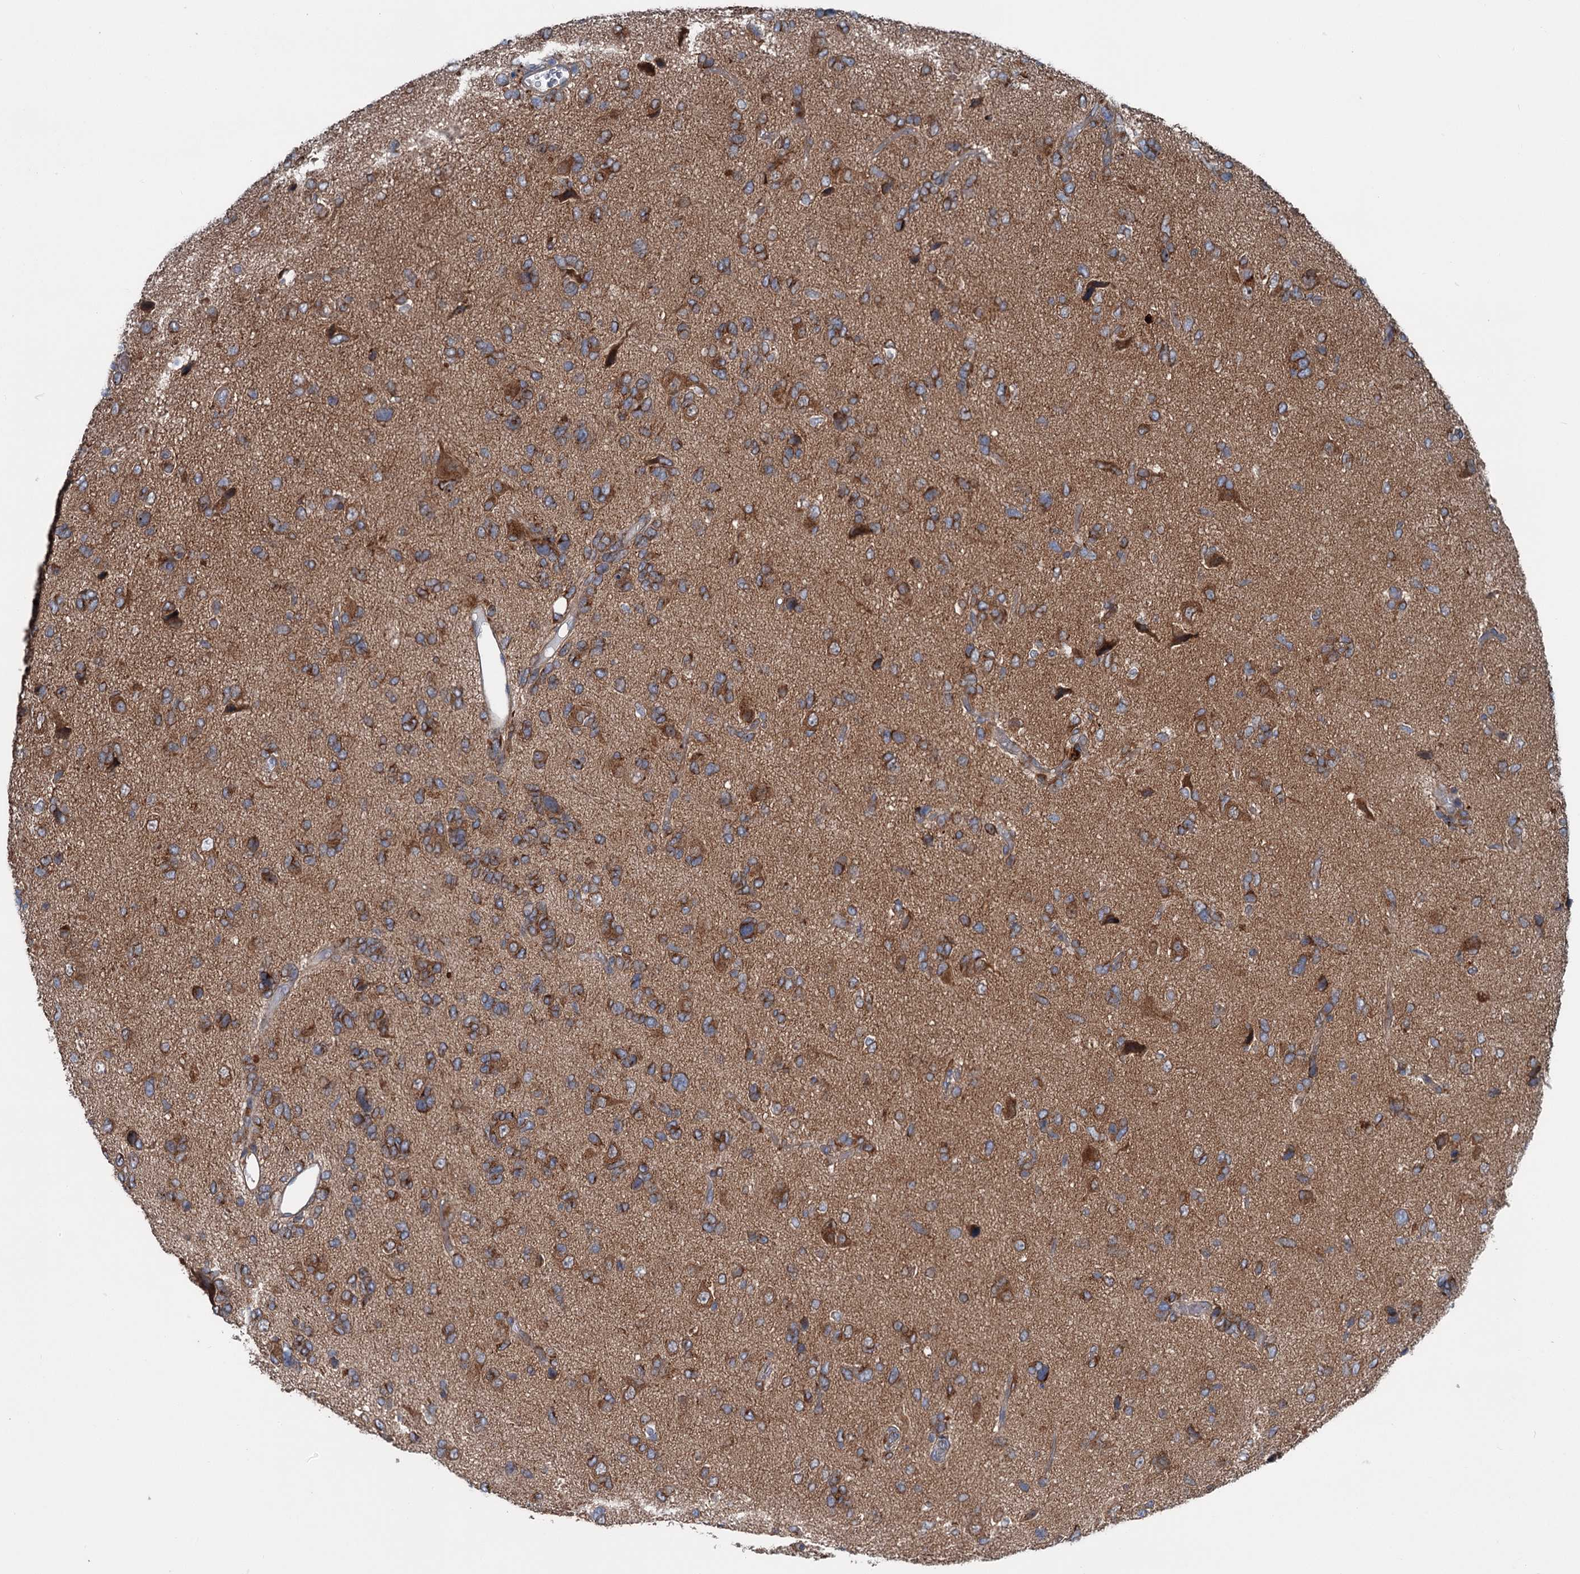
{"staining": {"intensity": "moderate", "quantity": "25%-75%", "location": "cytoplasmic/membranous"}, "tissue": "glioma", "cell_type": "Tumor cells", "image_type": "cancer", "snomed": [{"axis": "morphology", "description": "Glioma, malignant, High grade"}, {"axis": "topography", "description": "Brain"}], "caption": "DAB immunohistochemical staining of glioma demonstrates moderate cytoplasmic/membranous protein positivity in approximately 25%-75% of tumor cells.", "gene": "CALCOCO1", "patient": {"sex": "female", "age": 59}}